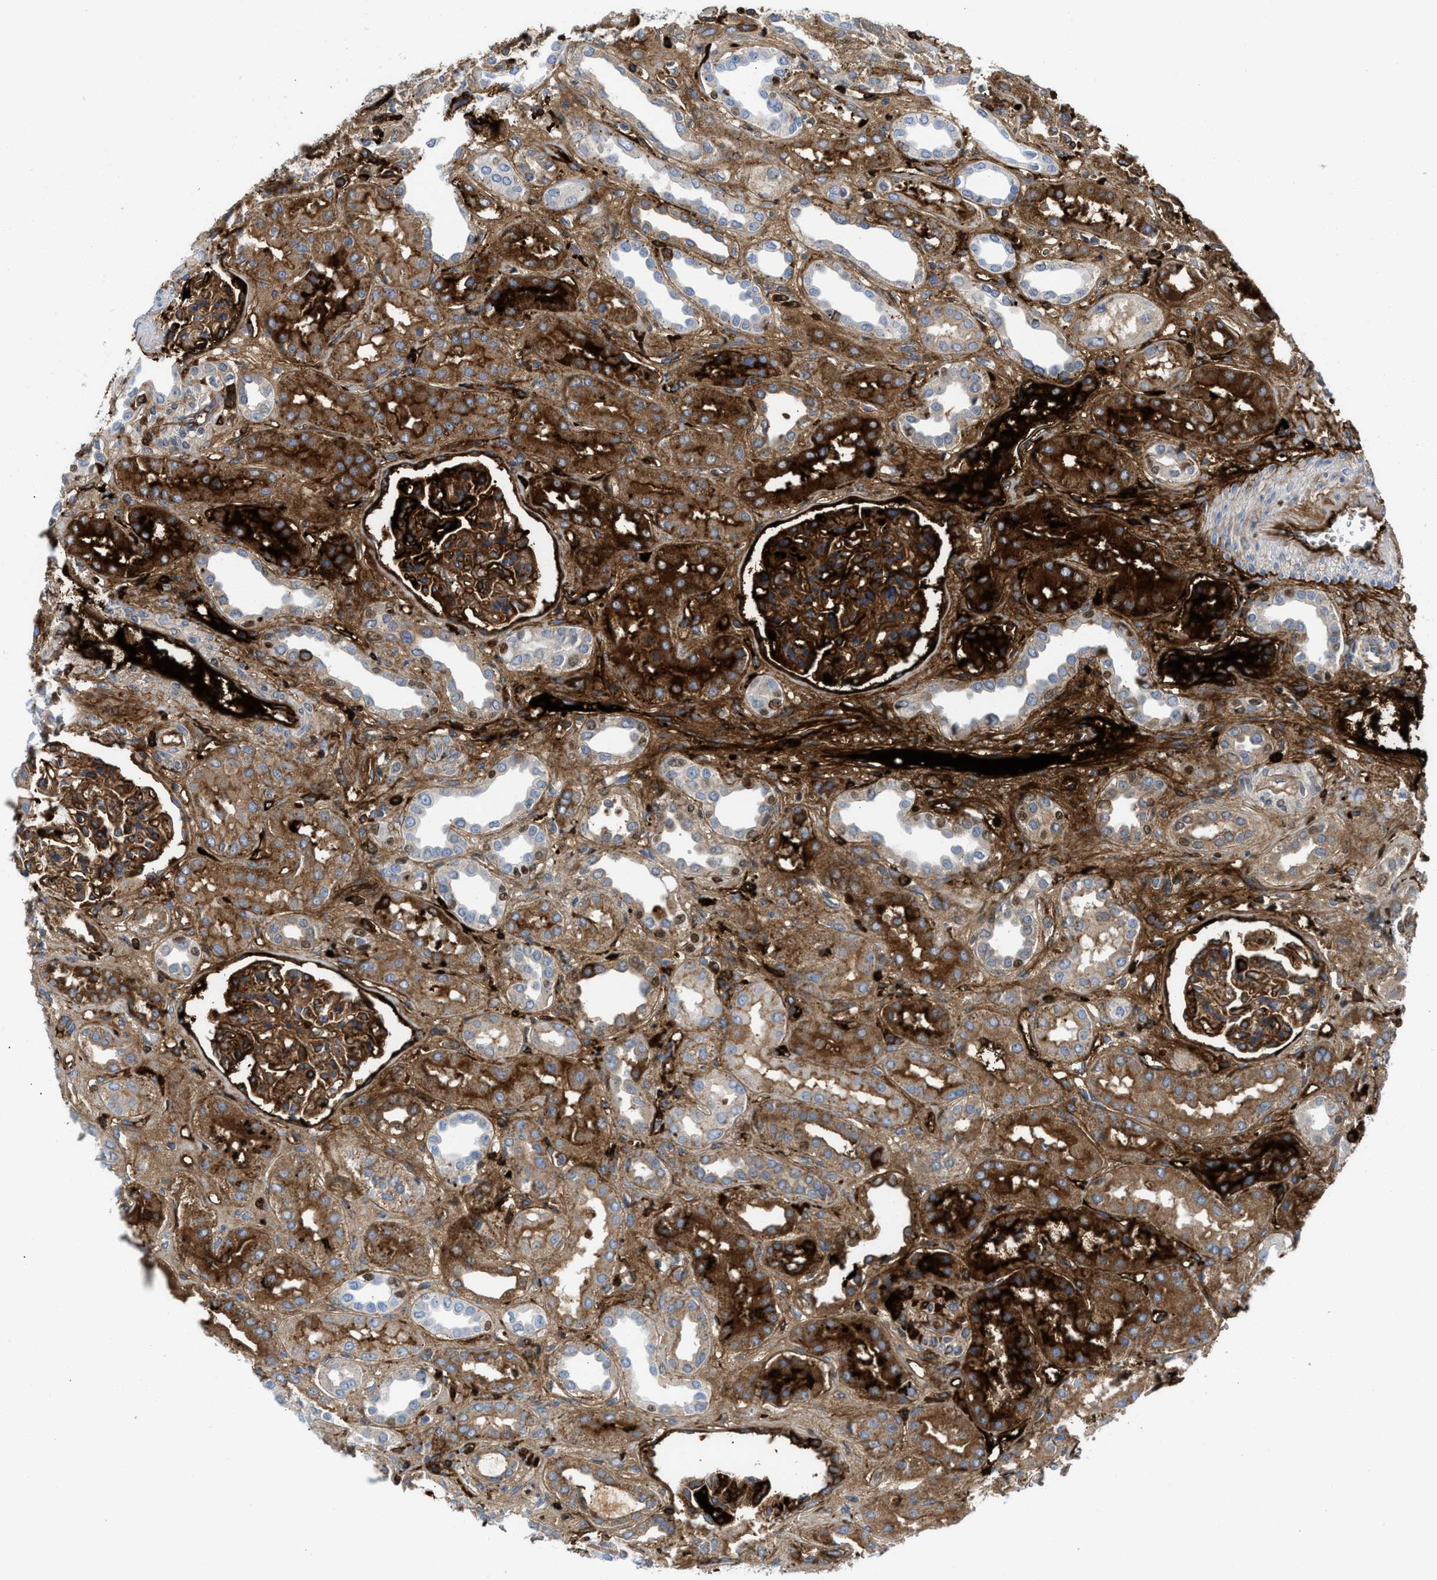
{"staining": {"intensity": "moderate", "quantity": ">75%", "location": "cytoplasmic/membranous"}, "tissue": "kidney", "cell_type": "Cells in glomeruli", "image_type": "normal", "snomed": [{"axis": "morphology", "description": "Normal tissue, NOS"}, {"axis": "topography", "description": "Kidney"}], "caption": "Immunohistochemistry (IHC) photomicrograph of unremarkable human kidney stained for a protein (brown), which demonstrates medium levels of moderate cytoplasmic/membranous expression in about >75% of cells in glomeruli.", "gene": "LEF1", "patient": {"sex": "male", "age": 59}}